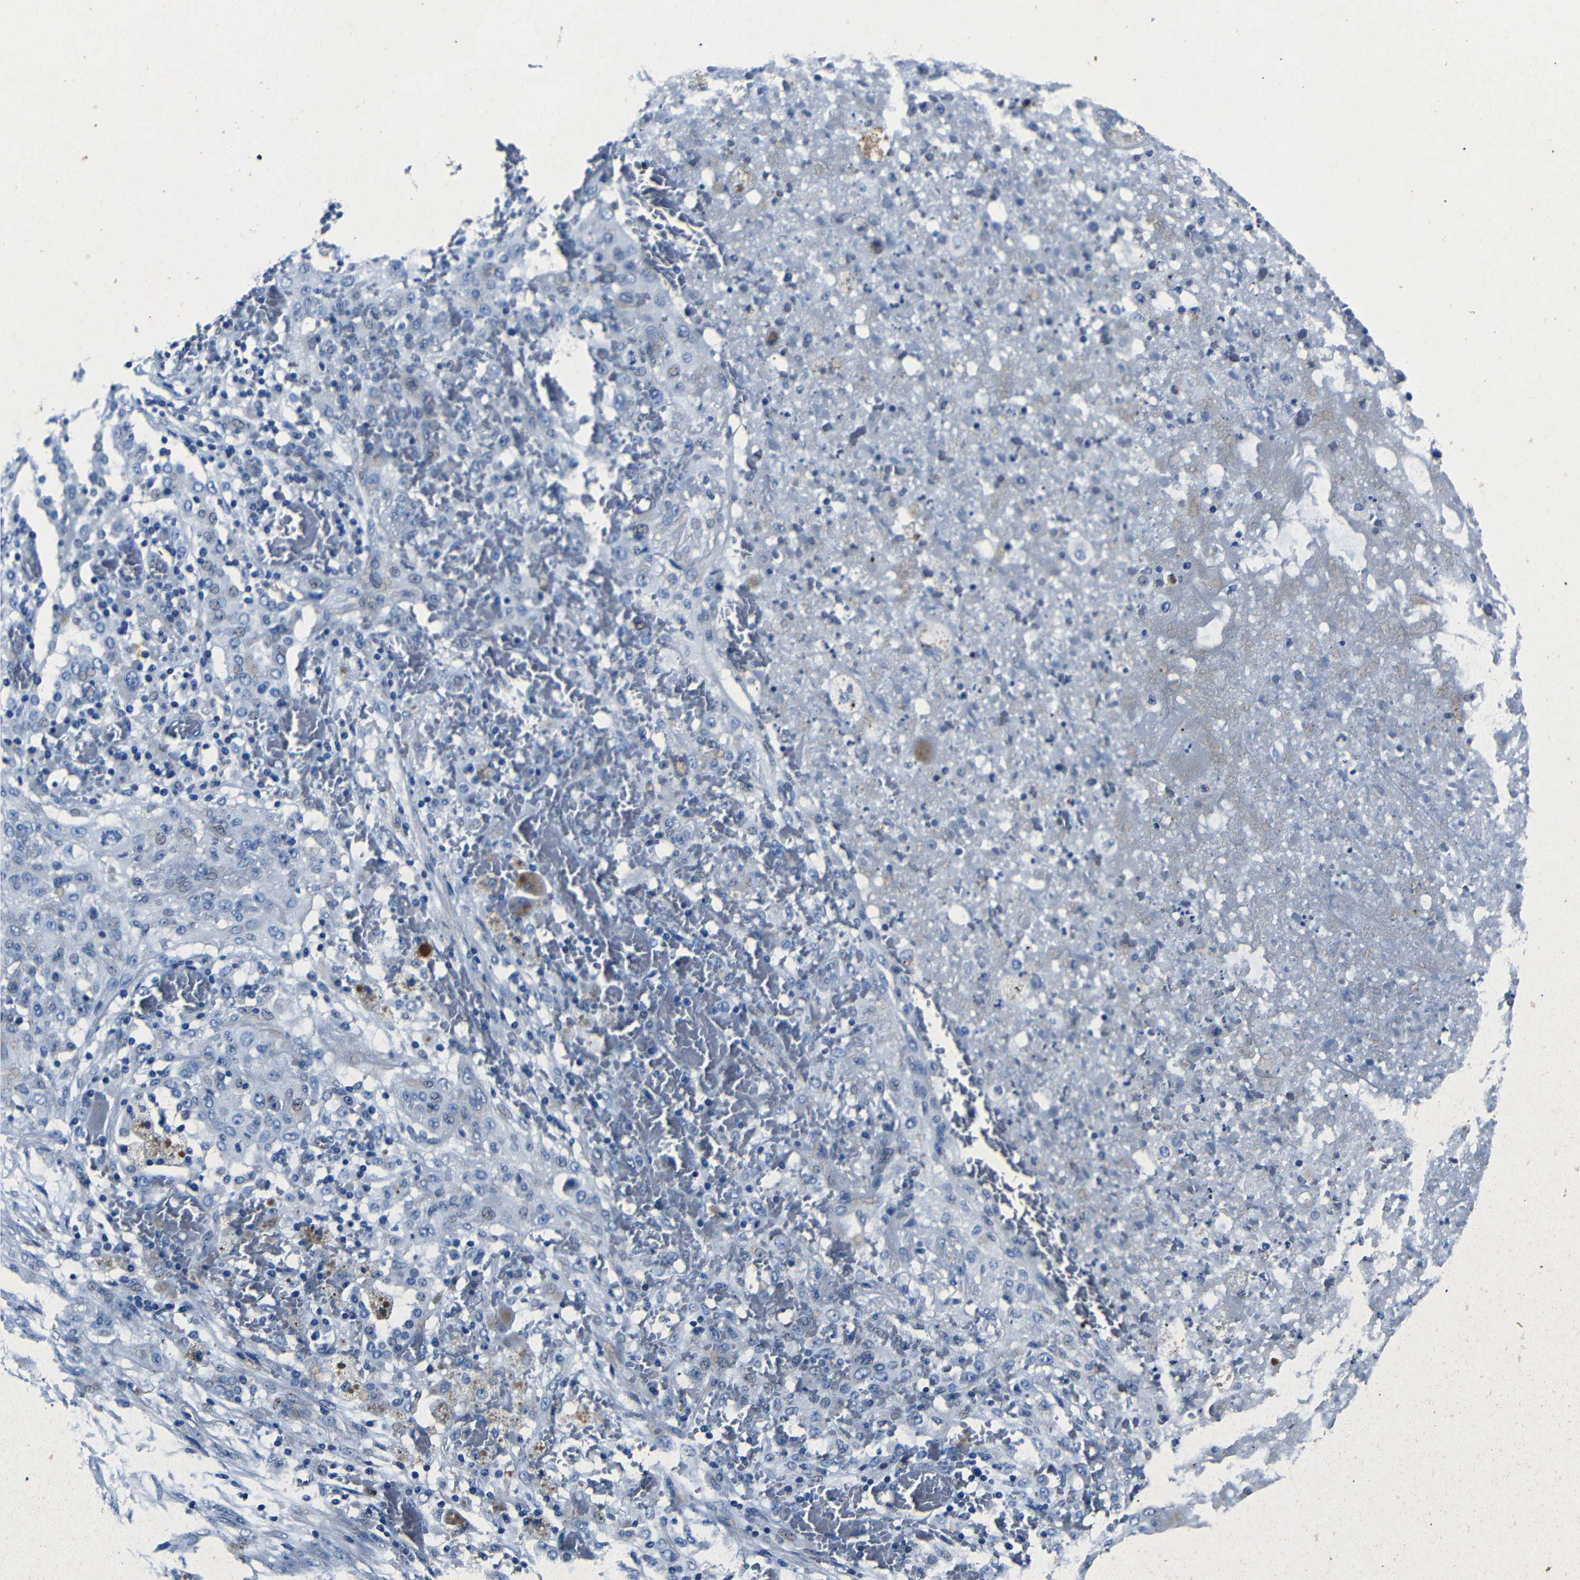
{"staining": {"intensity": "negative", "quantity": "none", "location": "none"}, "tissue": "lung cancer", "cell_type": "Tumor cells", "image_type": "cancer", "snomed": [{"axis": "morphology", "description": "Squamous cell carcinoma, NOS"}, {"axis": "topography", "description": "Lung"}], "caption": "A photomicrograph of human lung squamous cell carcinoma is negative for staining in tumor cells.", "gene": "NCMAP", "patient": {"sex": "female", "age": 47}}